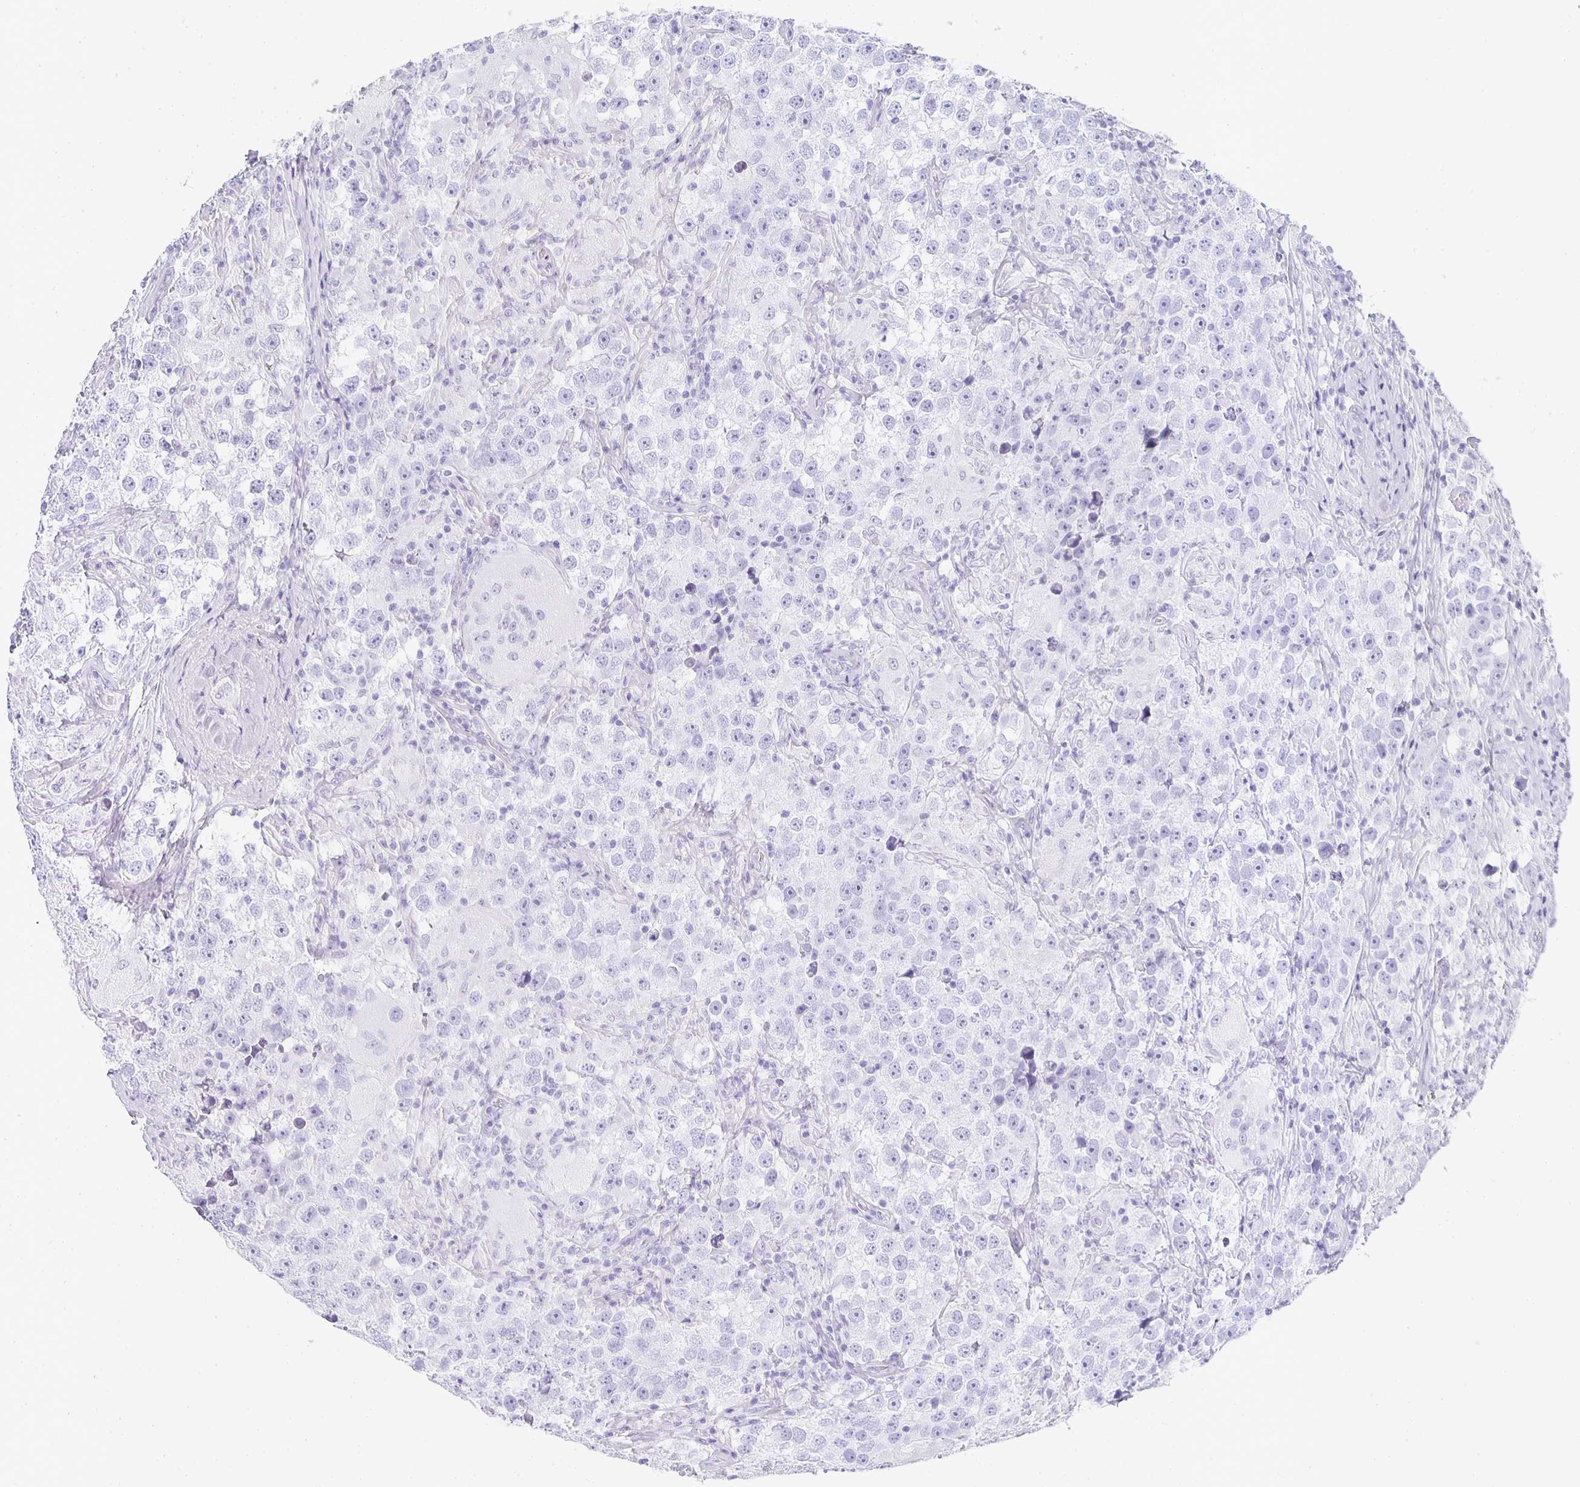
{"staining": {"intensity": "negative", "quantity": "none", "location": "none"}, "tissue": "testis cancer", "cell_type": "Tumor cells", "image_type": "cancer", "snomed": [{"axis": "morphology", "description": "Seminoma, NOS"}, {"axis": "topography", "description": "Testis"}], "caption": "Tumor cells are negative for brown protein staining in seminoma (testis).", "gene": "TPSD1", "patient": {"sex": "male", "age": 46}}